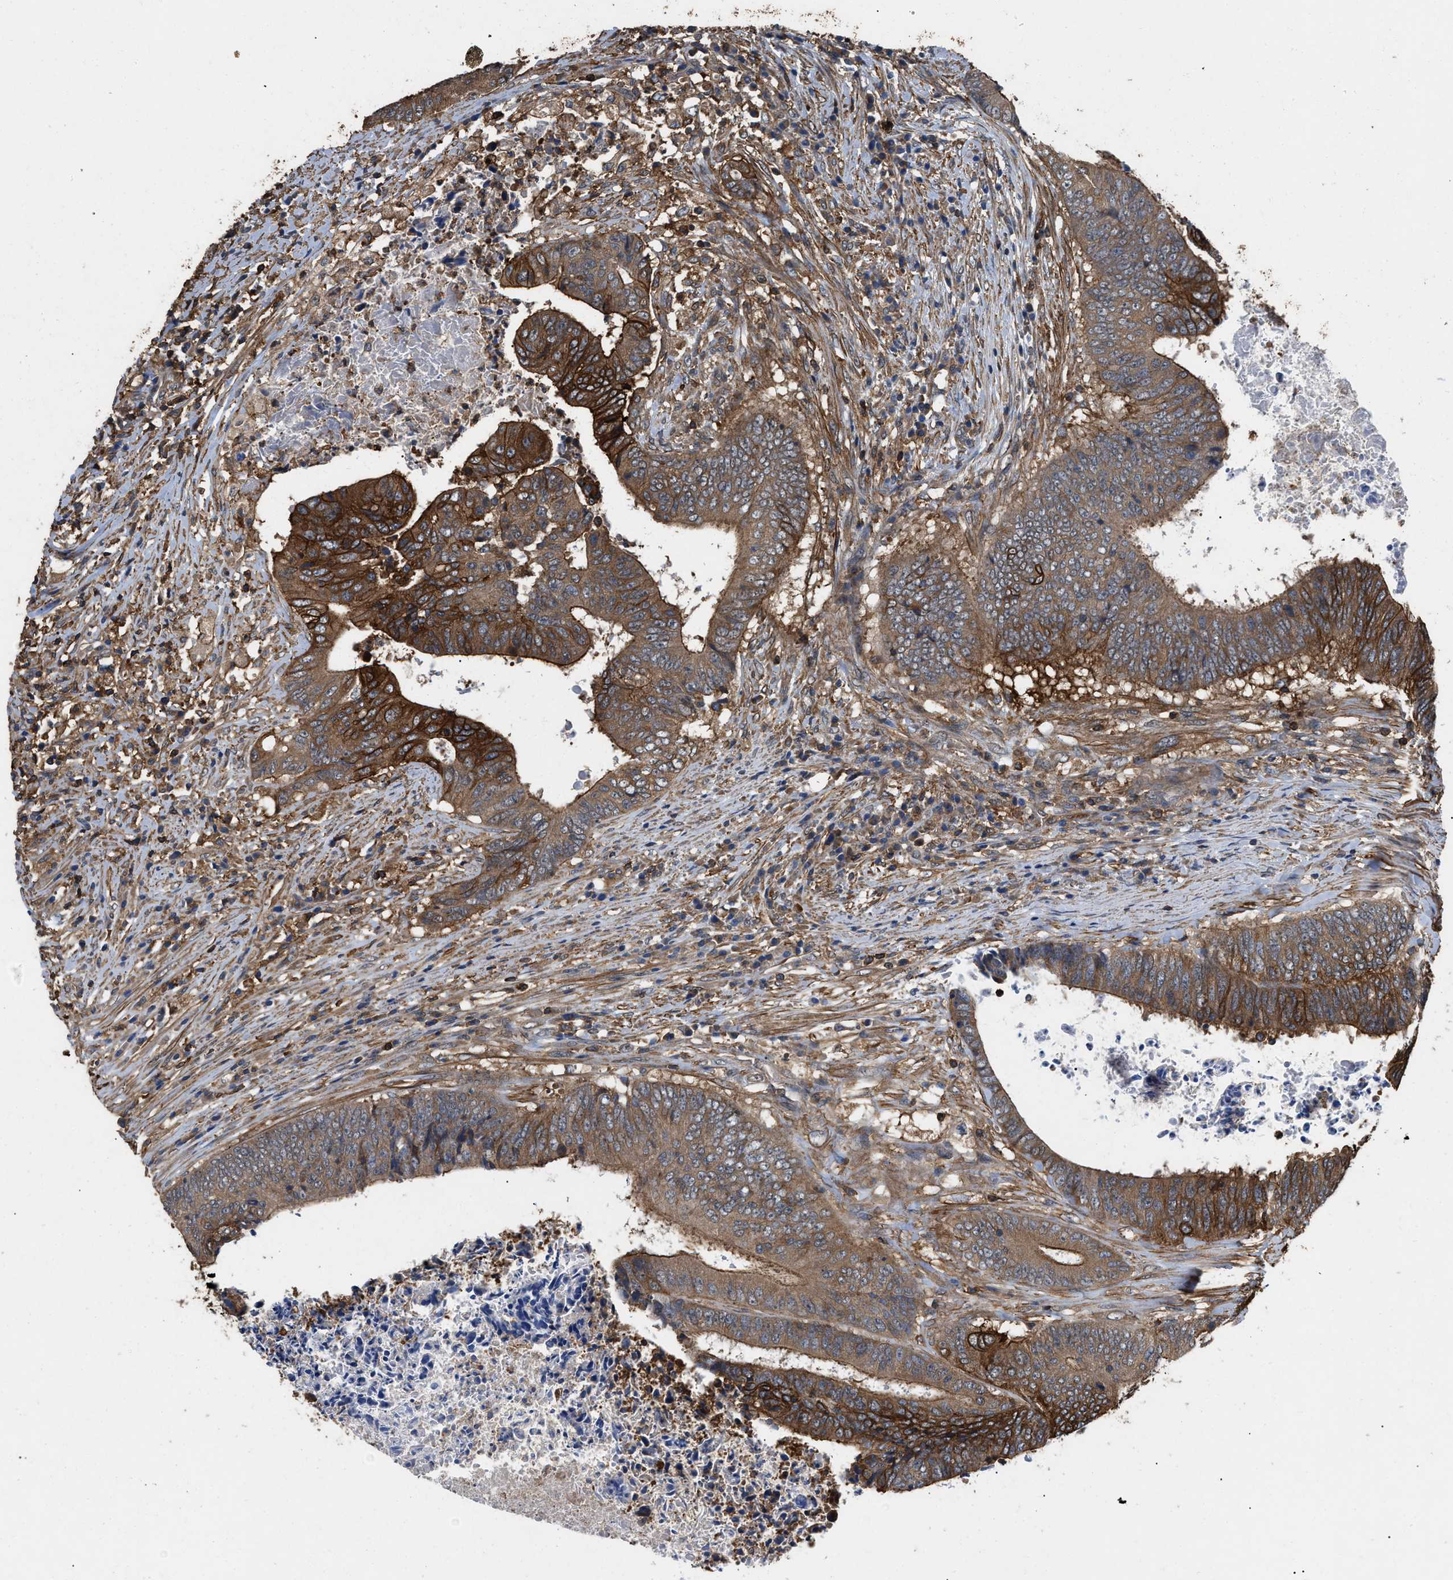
{"staining": {"intensity": "strong", "quantity": ">75%", "location": "cytoplasmic/membranous"}, "tissue": "colorectal cancer", "cell_type": "Tumor cells", "image_type": "cancer", "snomed": [{"axis": "morphology", "description": "Adenocarcinoma, NOS"}, {"axis": "topography", "description": "Rectum"}], "caption": "Colorectal cancer tissue exhibits strong cytoplasmic/membranous expression in approximately >75% of tumor cells", "gene": "LINGO2", "patient": {"sex": "male", "age": 72}}